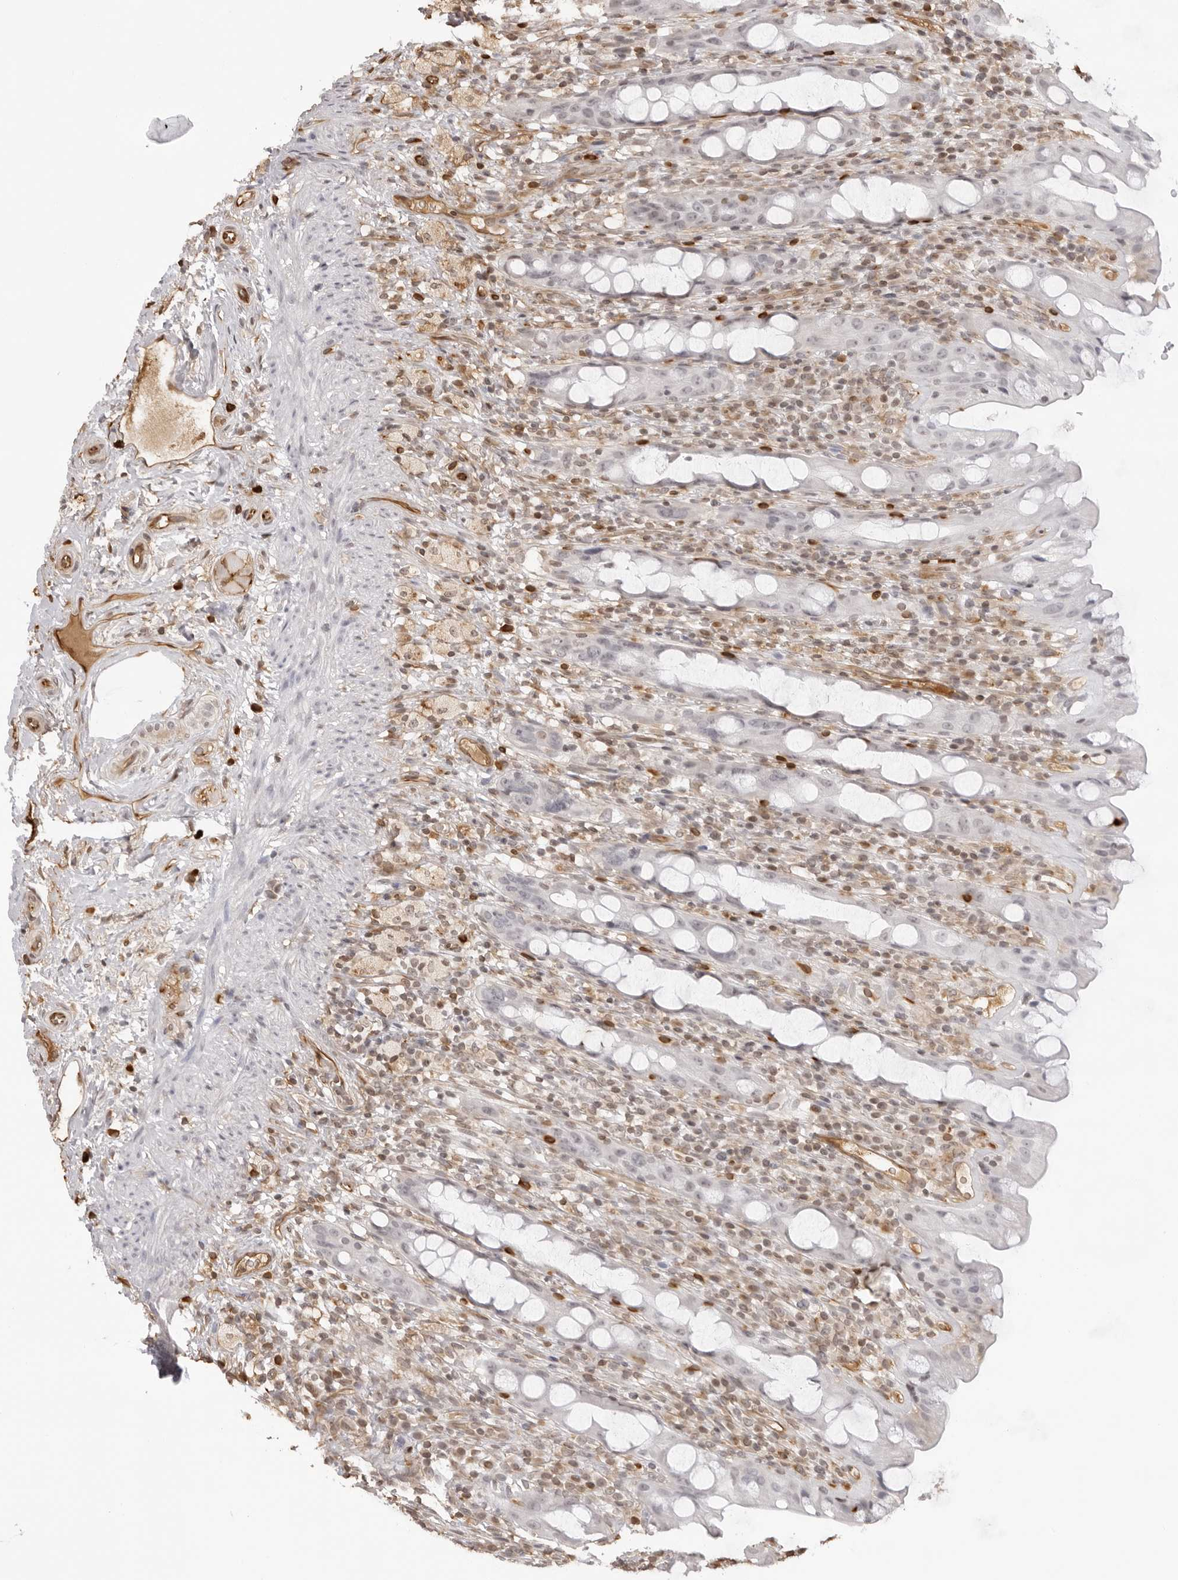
{"staining": {"intensity": "negative", "quantity": "none", "location": "none"}, "tissue": "rectum", "cell_type": "Glandular cells", "image_type": "normal", "snomed": [{"axis": "morphology", "description": "Normal tissue, NOS"}, {"axis": "topography", "description": "Rectum"}], "caption": "Benign rectum was stained to show a protein in brown. There is no significant expression in glandular cells.", "gene": "DYNLT5", "patient": {"sex": "male", "age": 44}}